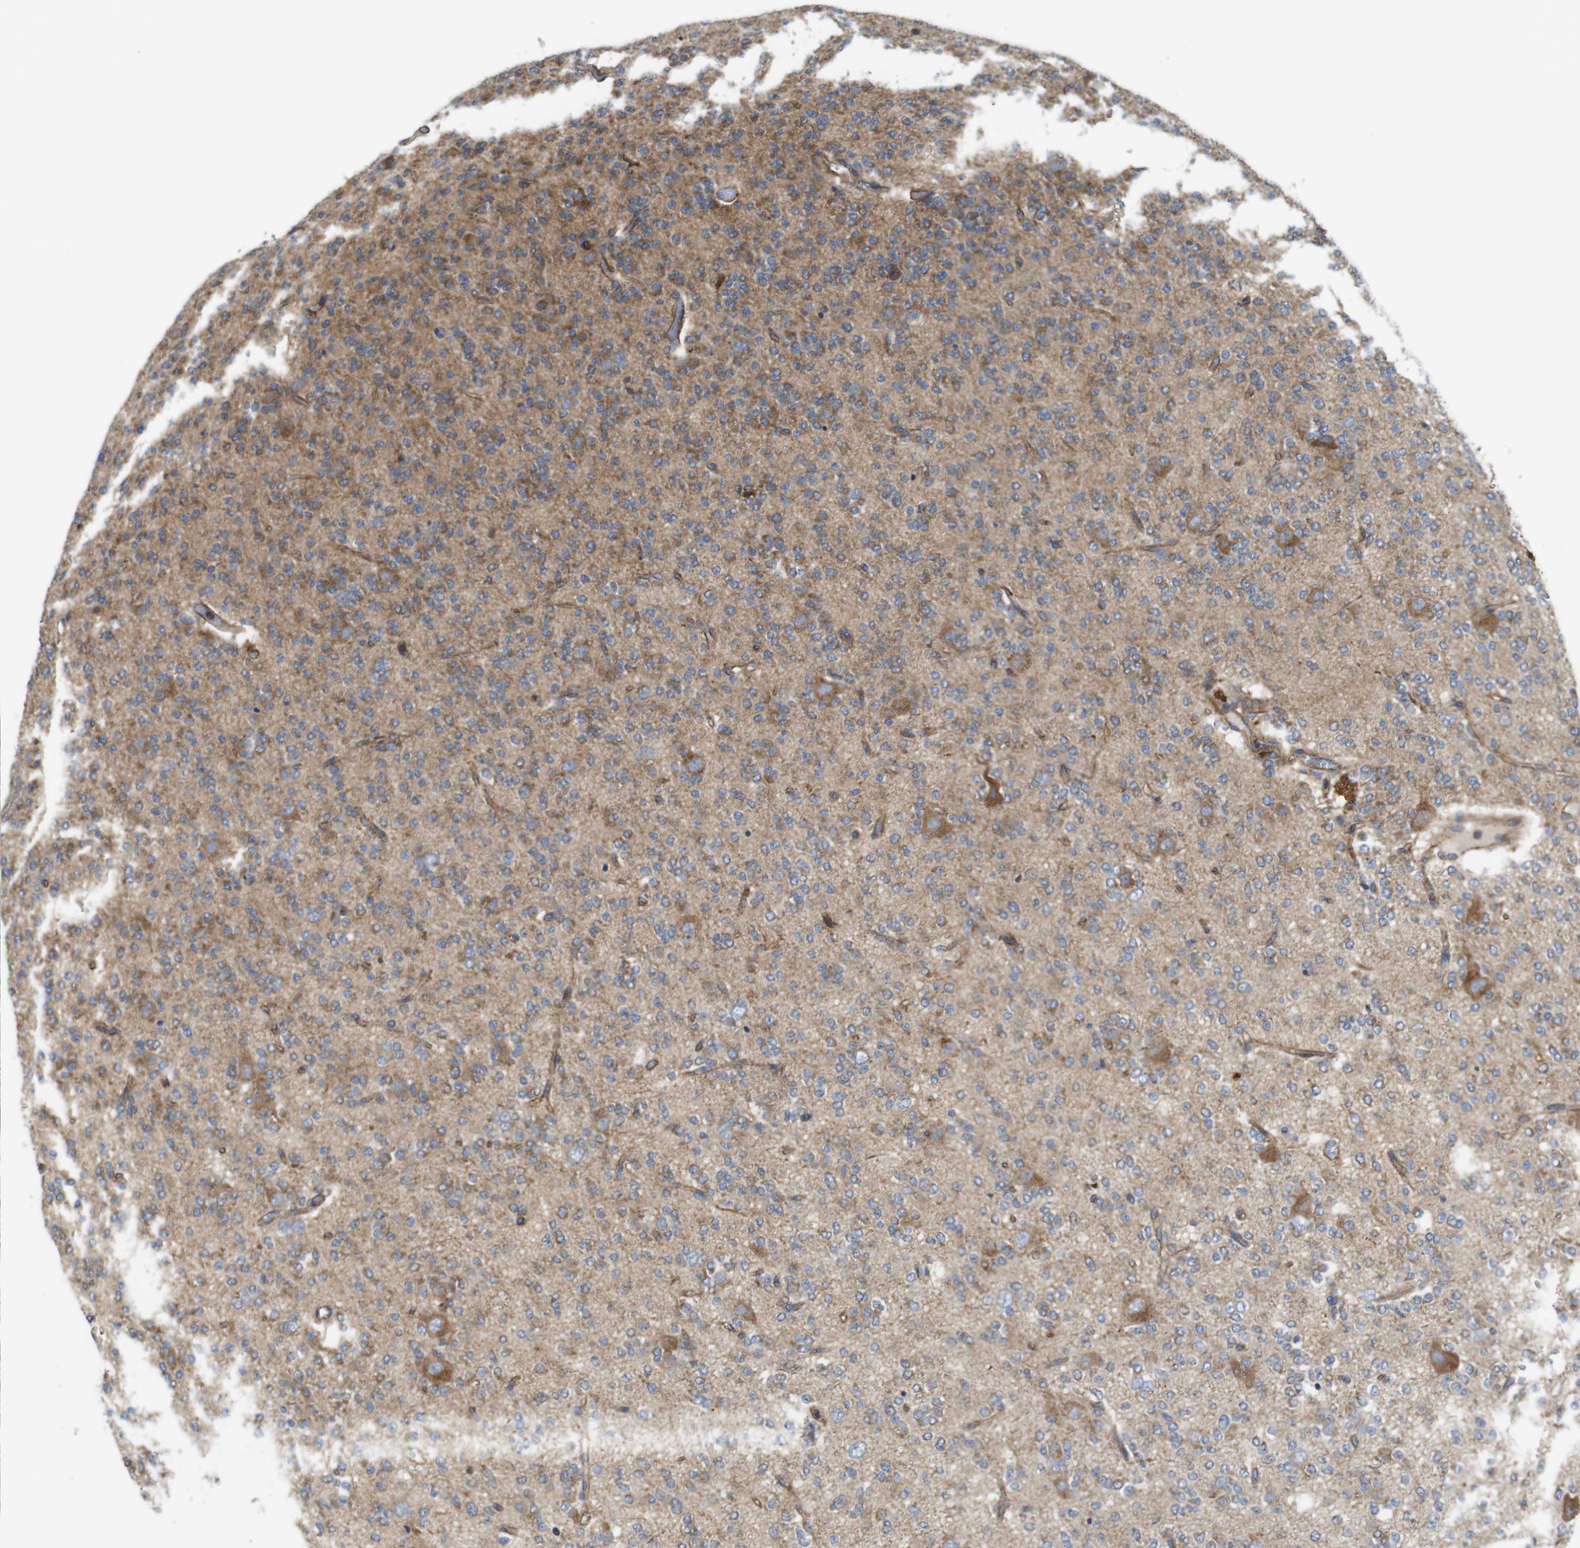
{"staining": {"intensity": "moderate", "quantity": "25%-75%", "location": "cytoplasmic/membranous"}, "tissue": "glioma", "cell_type": "Tumor cells", "image_type": "cancer", "snomed": [{"axis": "morphology", "description": "Glioma, malignant, Low grade"}, {"axis": "topography", "description": "Brain"}], "caption": "This is an image of immunohistochemistry staining of glioma, which shows moderate expression in the cytoplasmic/membranous of tumor cells.", "gene": "POMK", "patient": {"sex": "male", "age": 38}}